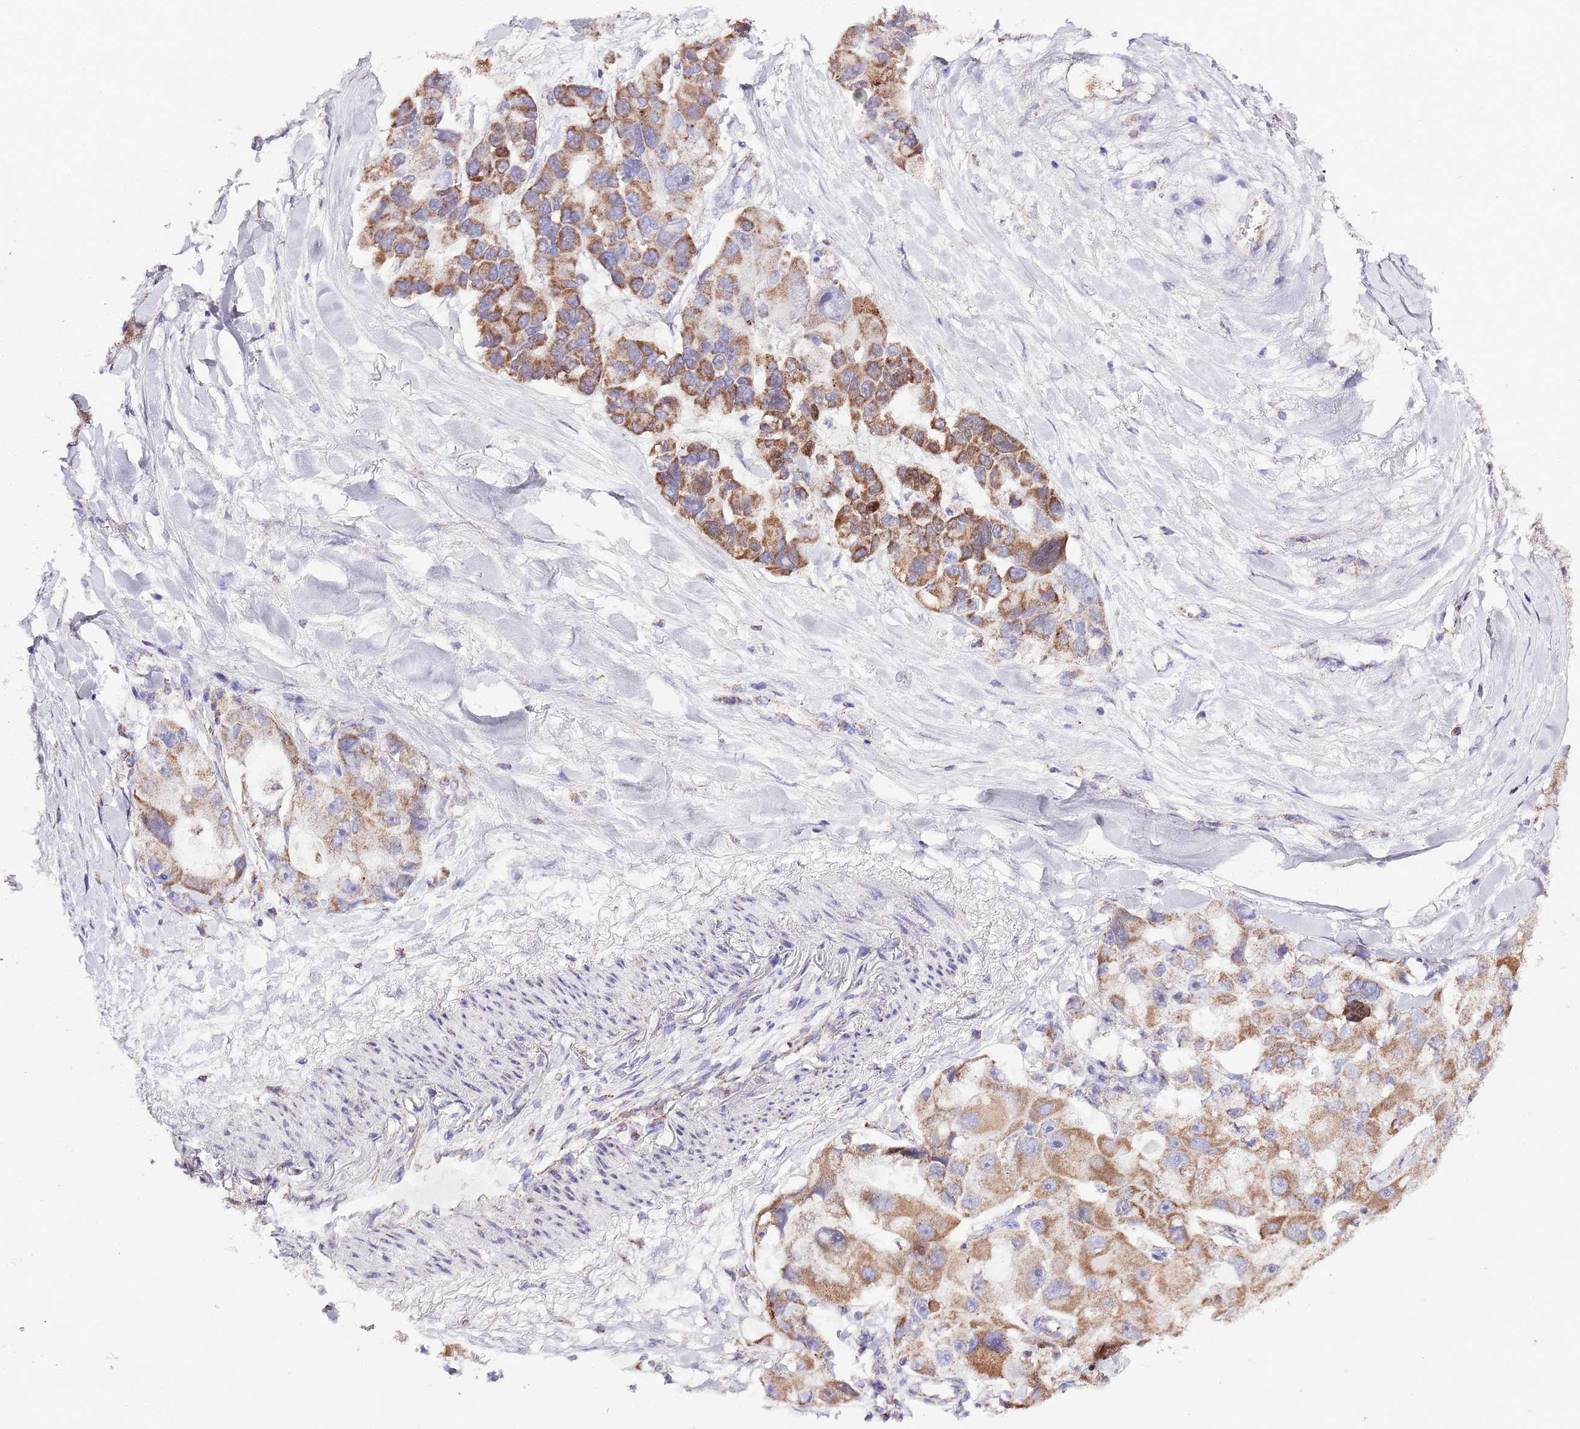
{"staining": {"intensity": "moderate", "quantity": ">75%", "location": "cytoplasmic/membranous"}, "tissue": "lung cancer", "cell_type": "Tumor cells", "image_type": "cancer", "snomed": [{"axis": "morphology", "description": "Adenocarcinoma, NOS"}, {"axis": "topography", "description": "Lung"}], "caption": "Protein expression analysis of human lung adenocarcinoma reveals moderate cytoplasmic/membranous staining in approximately >75% of tumor cells. (IHC, brightfield microscopy, high magnification).", "gene": "TEKTIP1", "patient": {"sex": "female", "age": 54}}